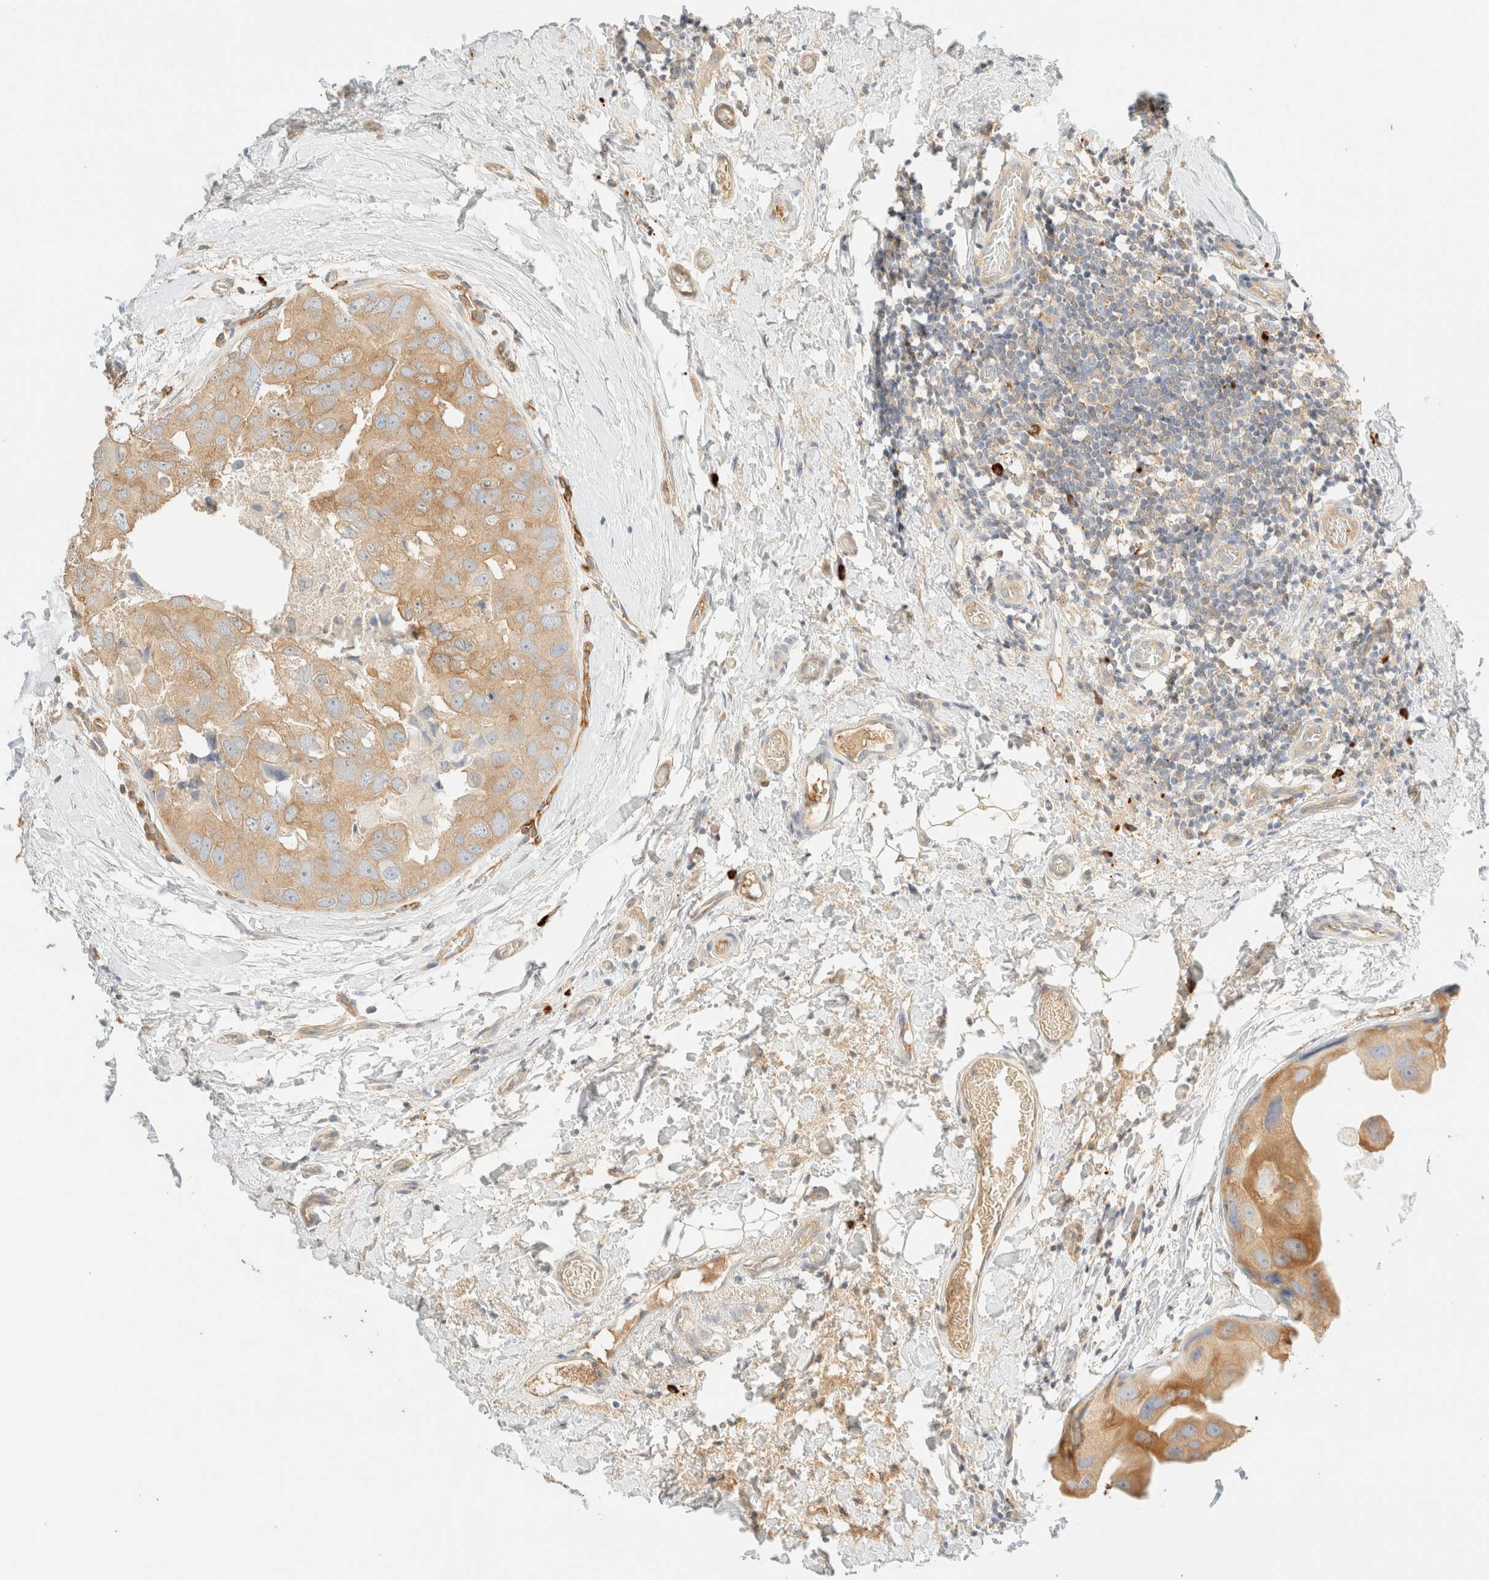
{"staining": {"intensity": "moderate", "quantity": "25%-75%", "location": "cytoplasmic/membranous"}, "tissue": "breast cancer", "cell_type": "Tumor cells", "image_type": "cancer", "snomed": [{"axis": "morphology", "description": "Duct carcinoma"}, {"axis": "topography", "description": "Breast"}], "caption": "Immunohistochemical staining of breast cancer (infiltrating ductal carcinoma) exhibits medium levels of moderate cytoplasmic/membranous positivity in approximately 25%-75% of tumor cells.", "gene": "FHOD1", "patient": {"sex": "female", "age": 62}}